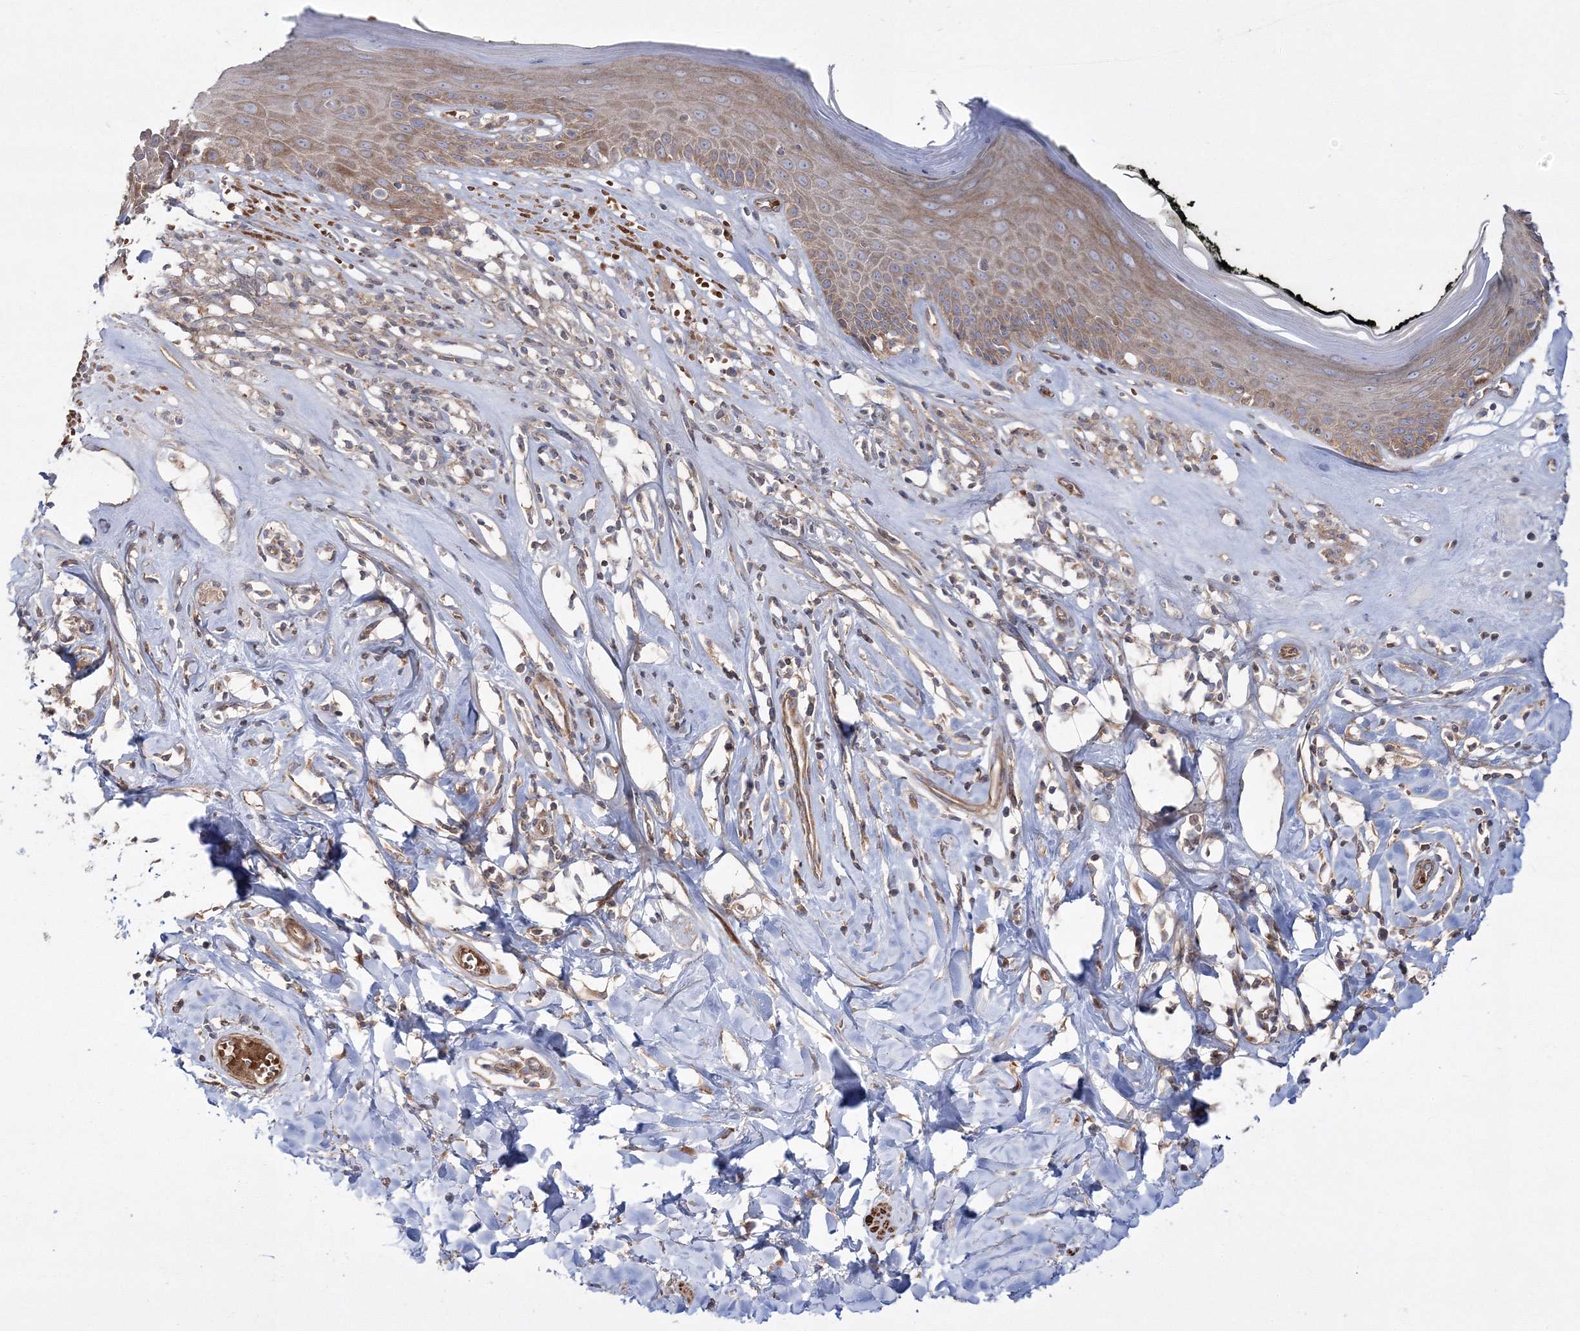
{"staining": {"intensity": "moderate", "quantity": ">75%", "location": "cytoplasmic/membranous"}, "tissue": "skin", "cell_type": "Epidermal cells", "image_type": "normal", "snomed": [{"axis": "morphology", "description": "Normal tissue, NOS"}, {"axis": "morphology", "description": "Inflammation, NOS"}, {"axis": "topography", "description": "Vulva"}], "caption": "This is an image of IHC staining of normal skin, which shows moderate expression in the cytoplasmic/membranous of epidermal cells.", "gene": "ZSWIM6", "patient": {"sex": "female", "age": 84}}